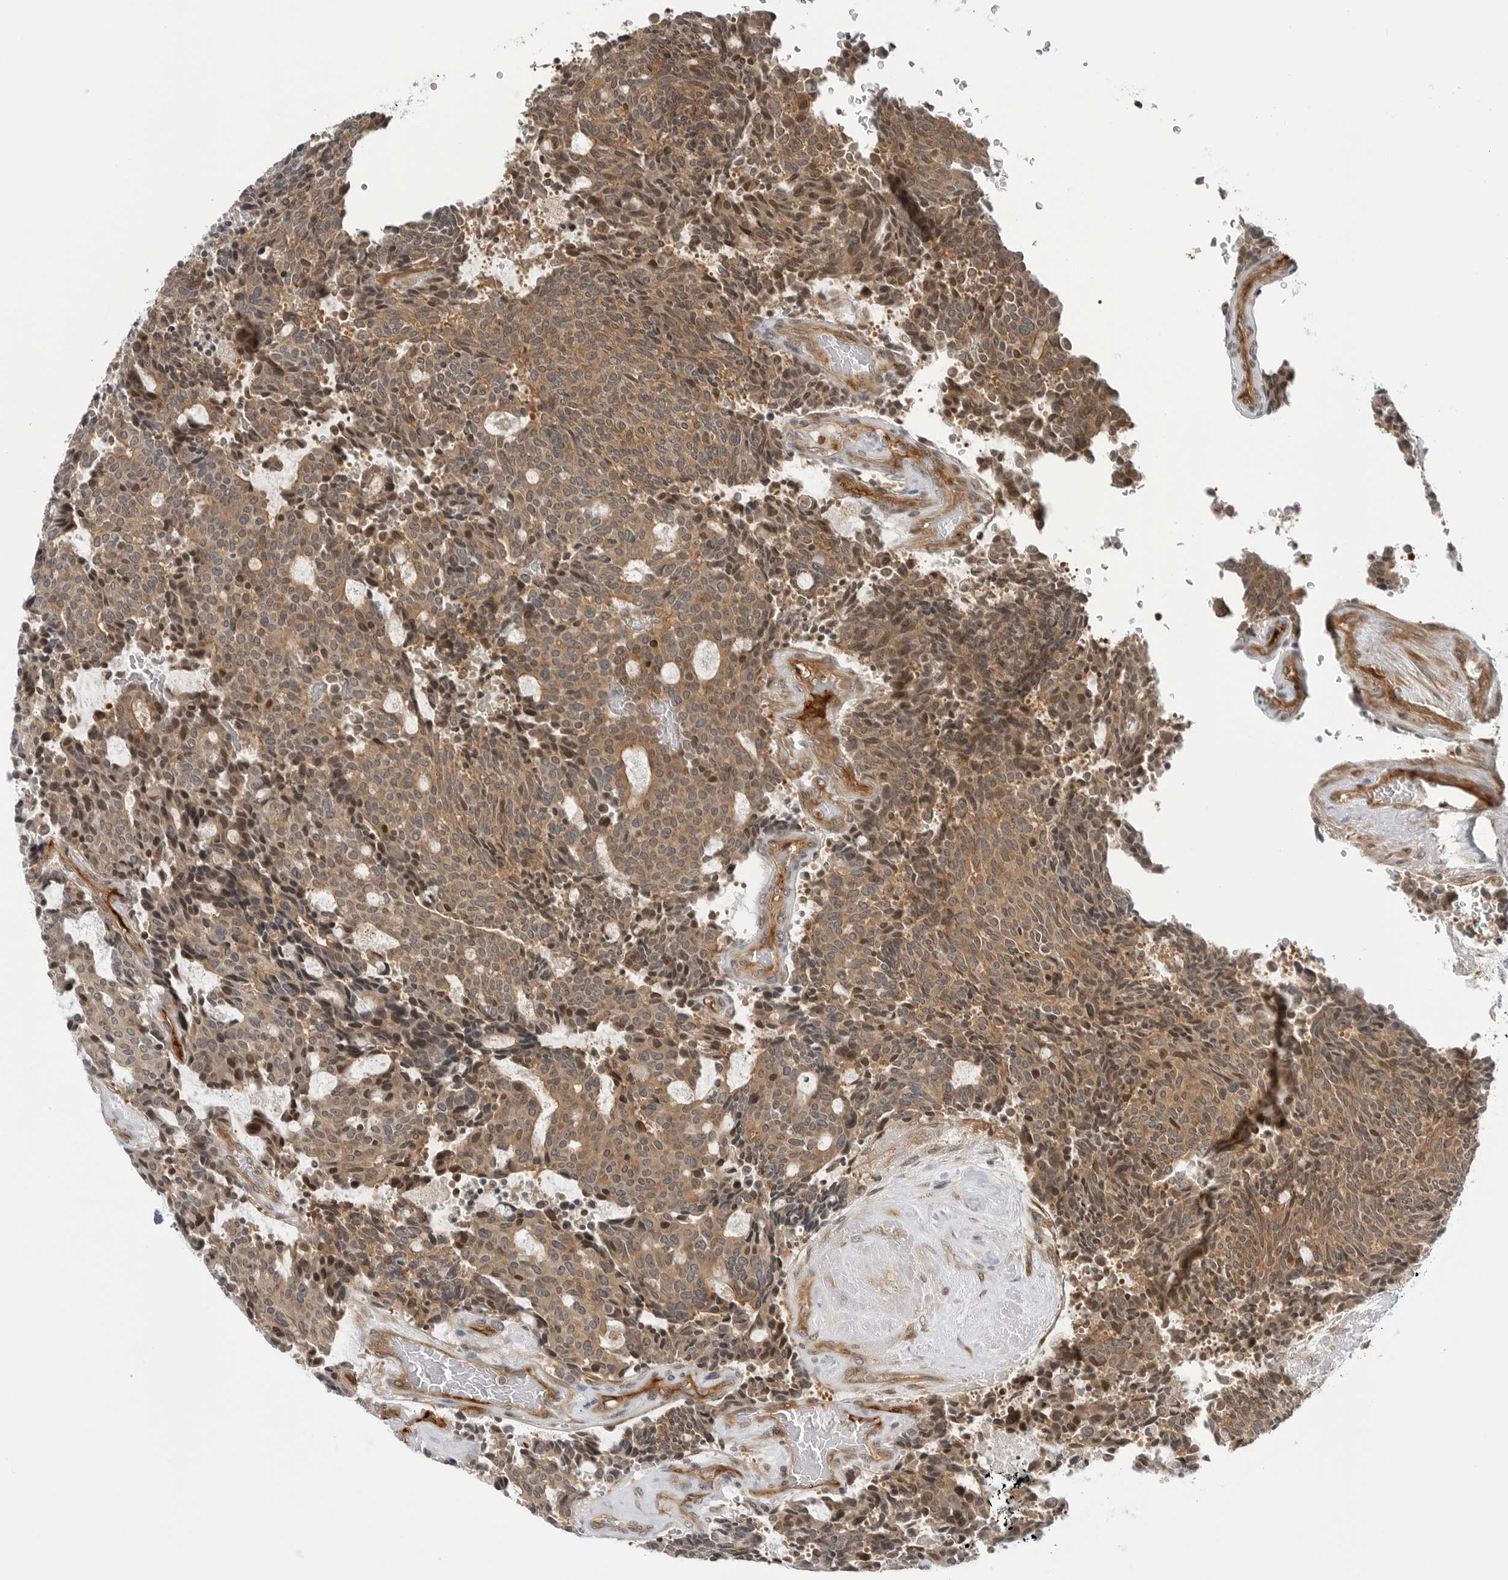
{"staining": {"intensity": "moderate", "quantity": ">75%", "location": "cytoplasmic/membranous"}, "tissue": "carcinoid", "cell_type": "Tumor cells", "image_type": "cancer", "snomed": [{"axis": "morphology", "description": "Carcinoid, malignant, NOS"}, {"axis": "topography", "description": "Pancreas"}], "caption": "Brown immunohistochemical staining in malignant carcinoid shows moderate cytoplasmic/membranous expression in about >75% of tumor cells. The staining was performed using DAB (3,3'-diaminobenzidine) to visualize the protein expression in brown, while the nuclei were stained in blue with hematoxylin (Magnification: 20x).", "gene": "STXBP3", "patient": {"sex": "female", "age": 54}}